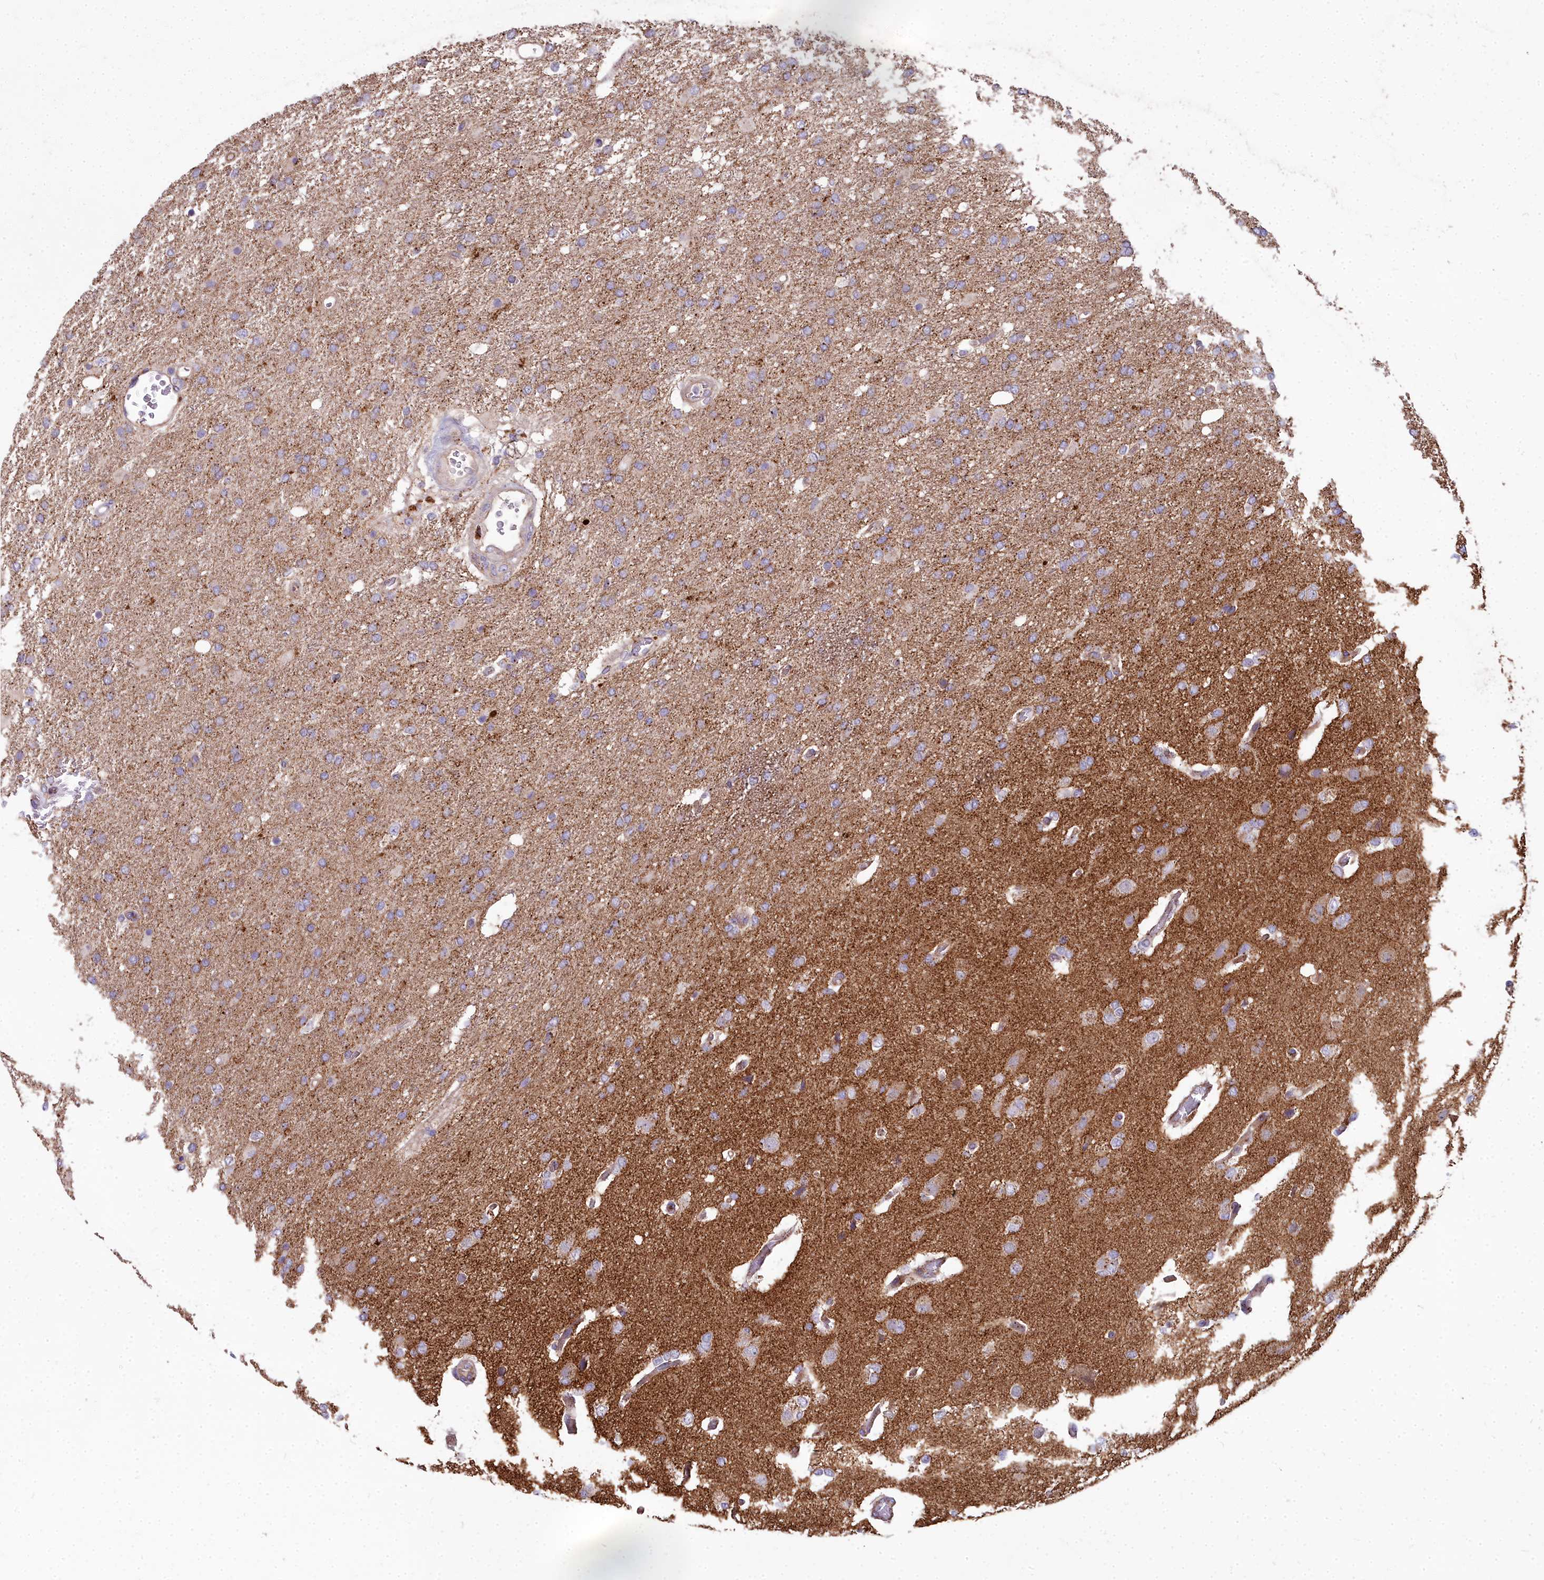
{"staining": {"intensity": "moderate", "quantity": "25%-75%", "location": "cytoplasmic/membranous"}, "tissue": "glioma", "cell_type": "Tumor cells", "image_type": "cancer", "snomed": [{"axis": "morphology", "description": "Glioma, malignant, High grade"}, {"axis": "topography", "description": "Brain"}], "caption": "Glioma tissue displays moderate cytoplasmic/membranous expression in about 25%-75% of tumor cells", "gene": "FRMPD1", "patient": {"sex": "female", "age": 74}}